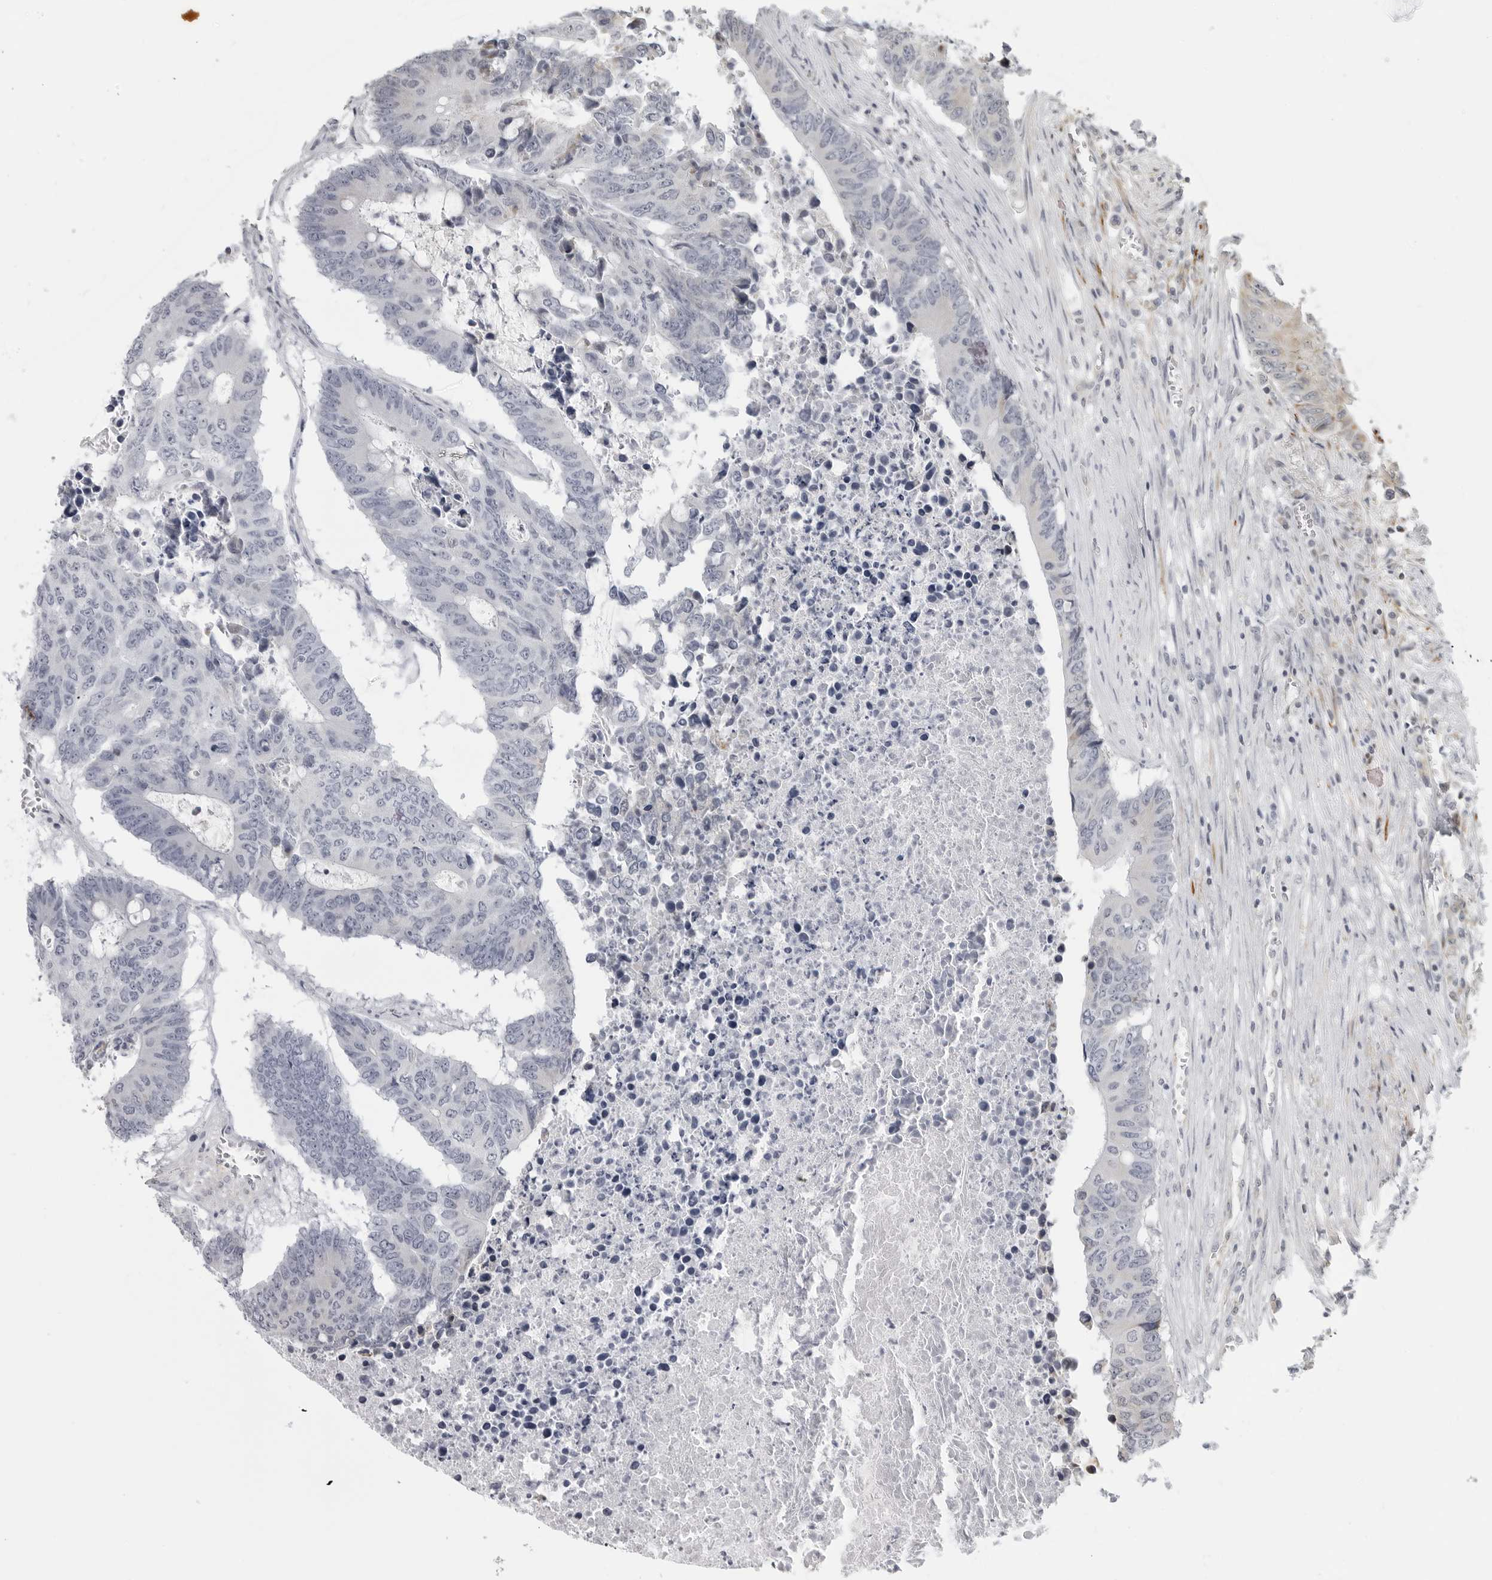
{"staining": {"intensity": "negative", "quantity": "none", "location": "none"}, "tissue": "colorectal cancer", "cell_type": "Tumor cells", "image_type": "cancer", "snomed": [{"axis": "morphology", "description": "Adenocarcinoma, NOS"}, {"axis": "topography", "description": "Colon"}], "caption": "The immunohistochemistry (IHC) photomicrograph has no significant positivity in tumor cells of colorectal cancer tissue.", "gene": "MAP7D1", "patient": {"sex": "male", "age": 87}}